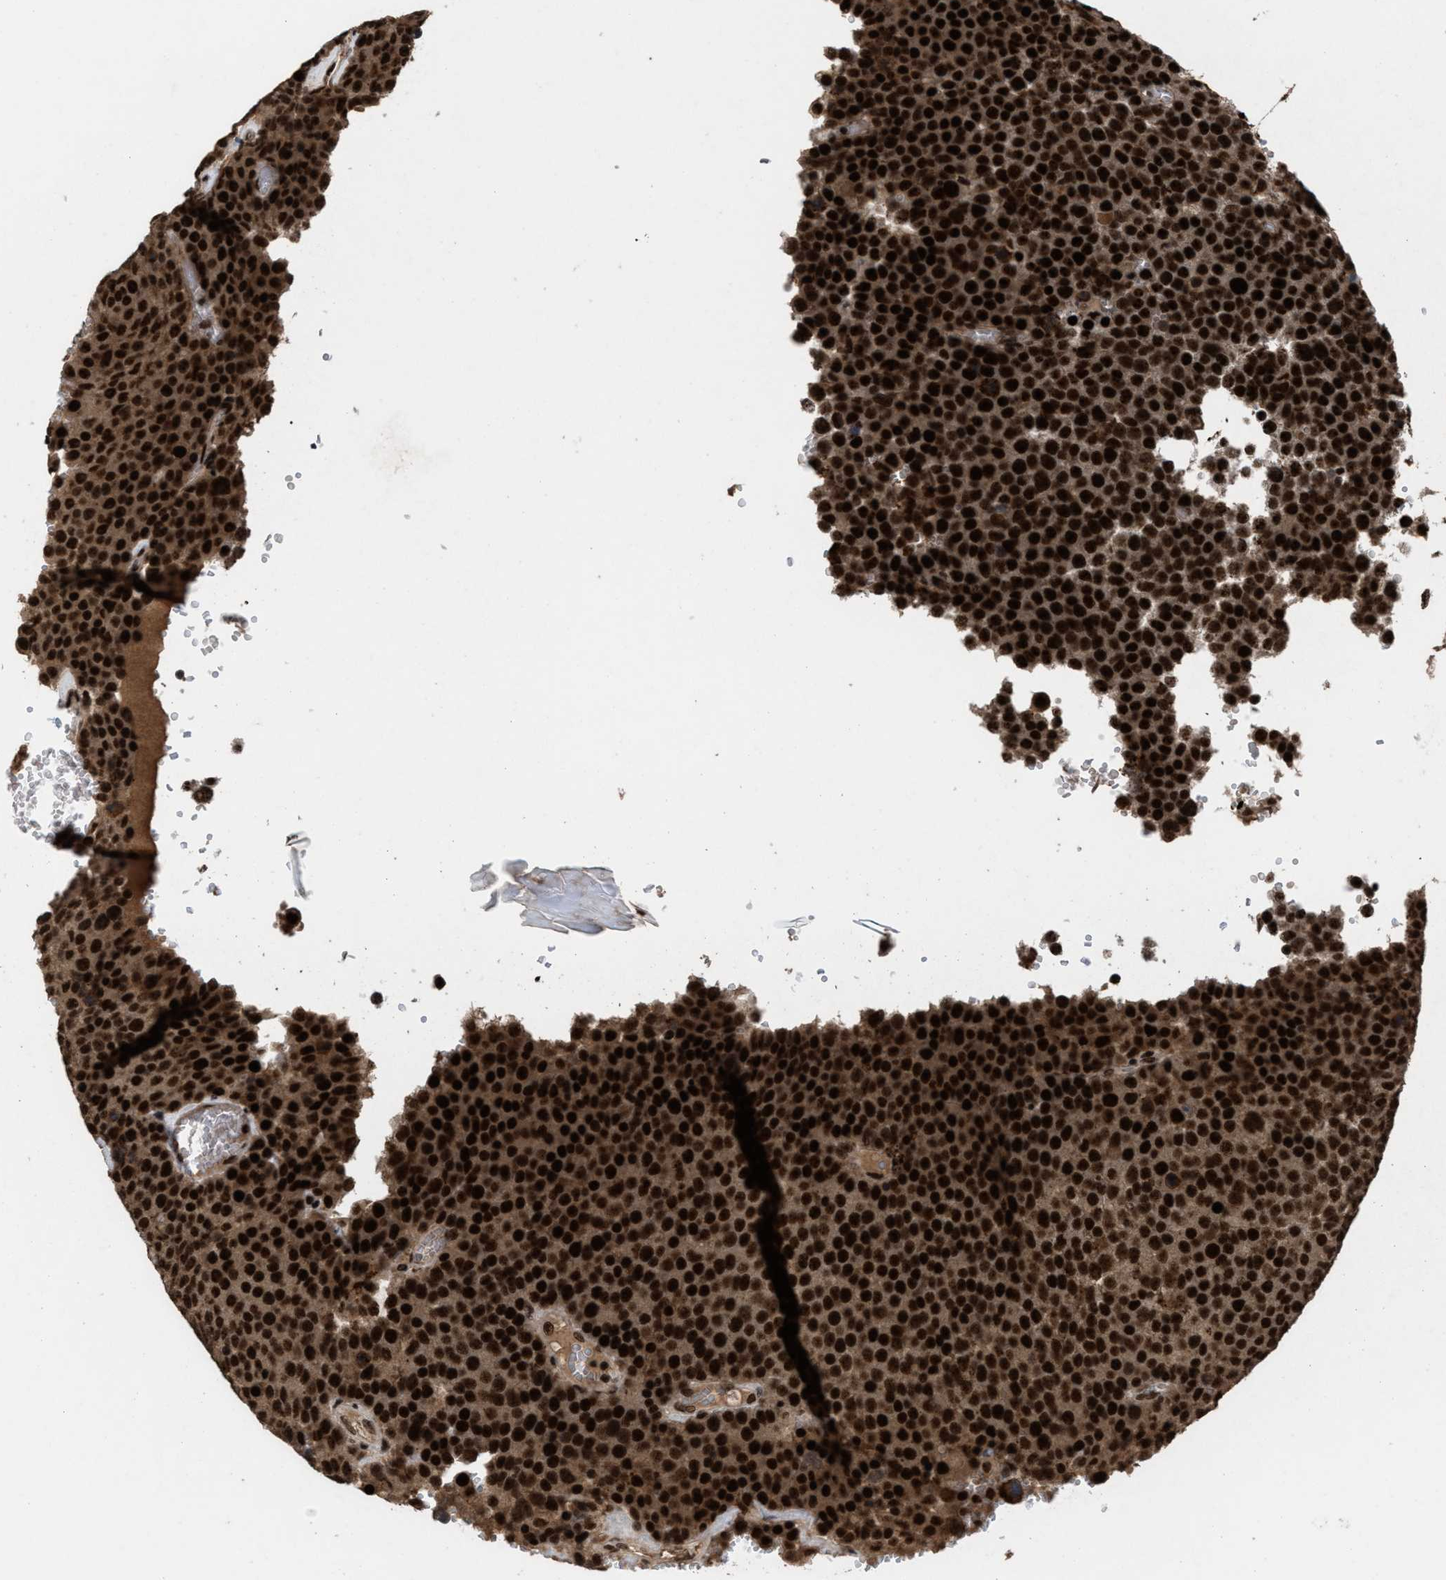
{"staining": {"intensity": "strong", "quantity": ">75%", "location": "cytoplasmic/membranous,nuclear"}, "tissue": "testis cancer", "cell_type": "Tumor cells", "image_type": "cancer", "snomed": [{"axis": "morphology", "description": "Seminoma, NOS"}, {"axis": "topography", "description": "Testis"}], "caption": "Human testis cancer stained with a protein marker exhibits strong staining in tumor cells.", "gene": "PRPF4", "patient": {"sex": "male", "age": 71}}